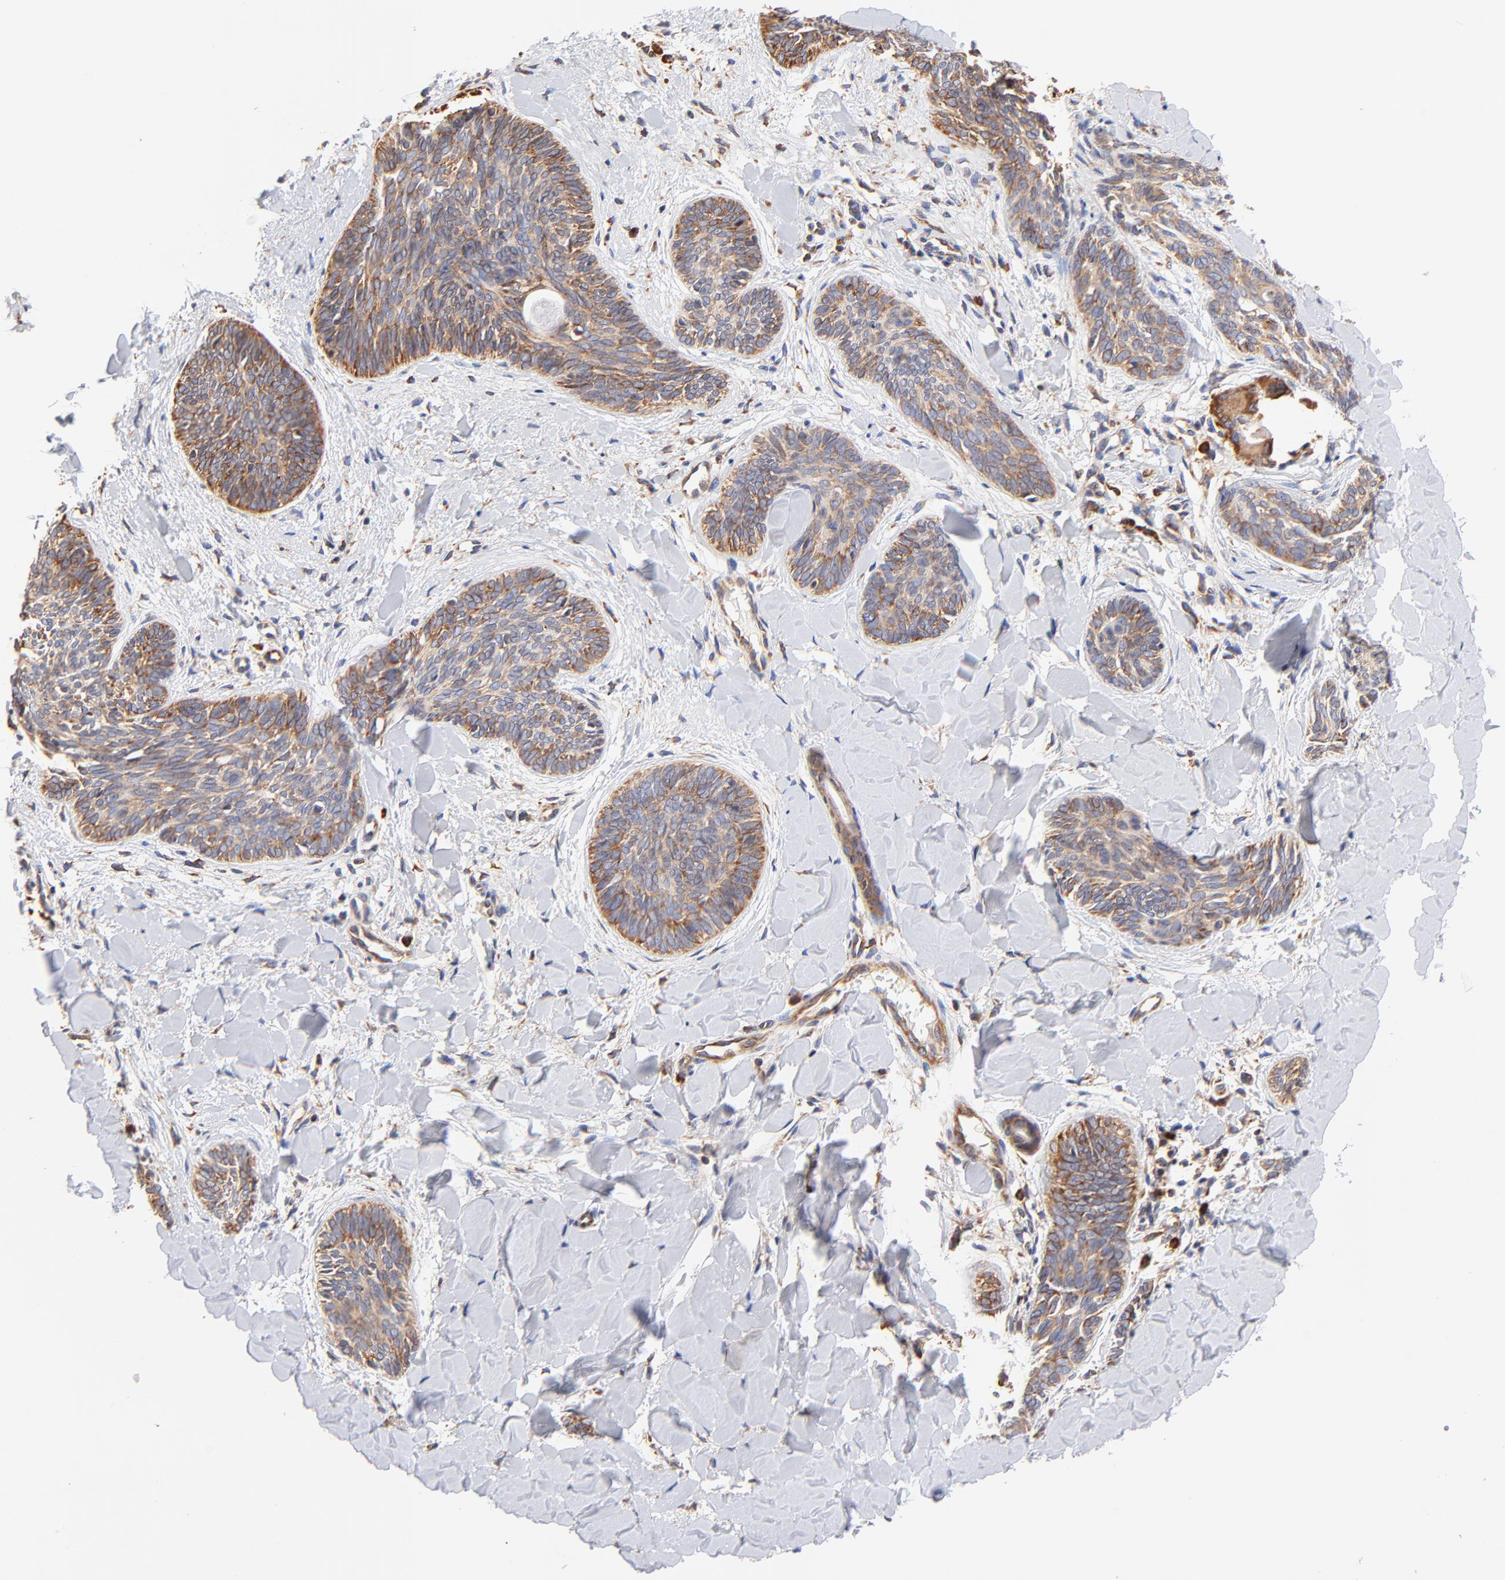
{"staining": {"intensity": "moderate", "quantity": ">75%", "location": "cytoplasmic/membranous"}, "tissue": "skin cancer", "cell_type": "Tumor cells", "image_type": "cancer", "snomed": [{"axis": "morphology", "description": "Basal cell carcinoma"}, {"axis": "topography", "description": "Skin"}], "caption": "Skin cancer (basal cell carcinoma) was stained to show a protein in brown. There is medium levels of moderate cytoplasmic/membranous staining in approximately >75% of tumor cells.", "gene": "RPL27", "patient": {"sex": "female", "age": 81}}